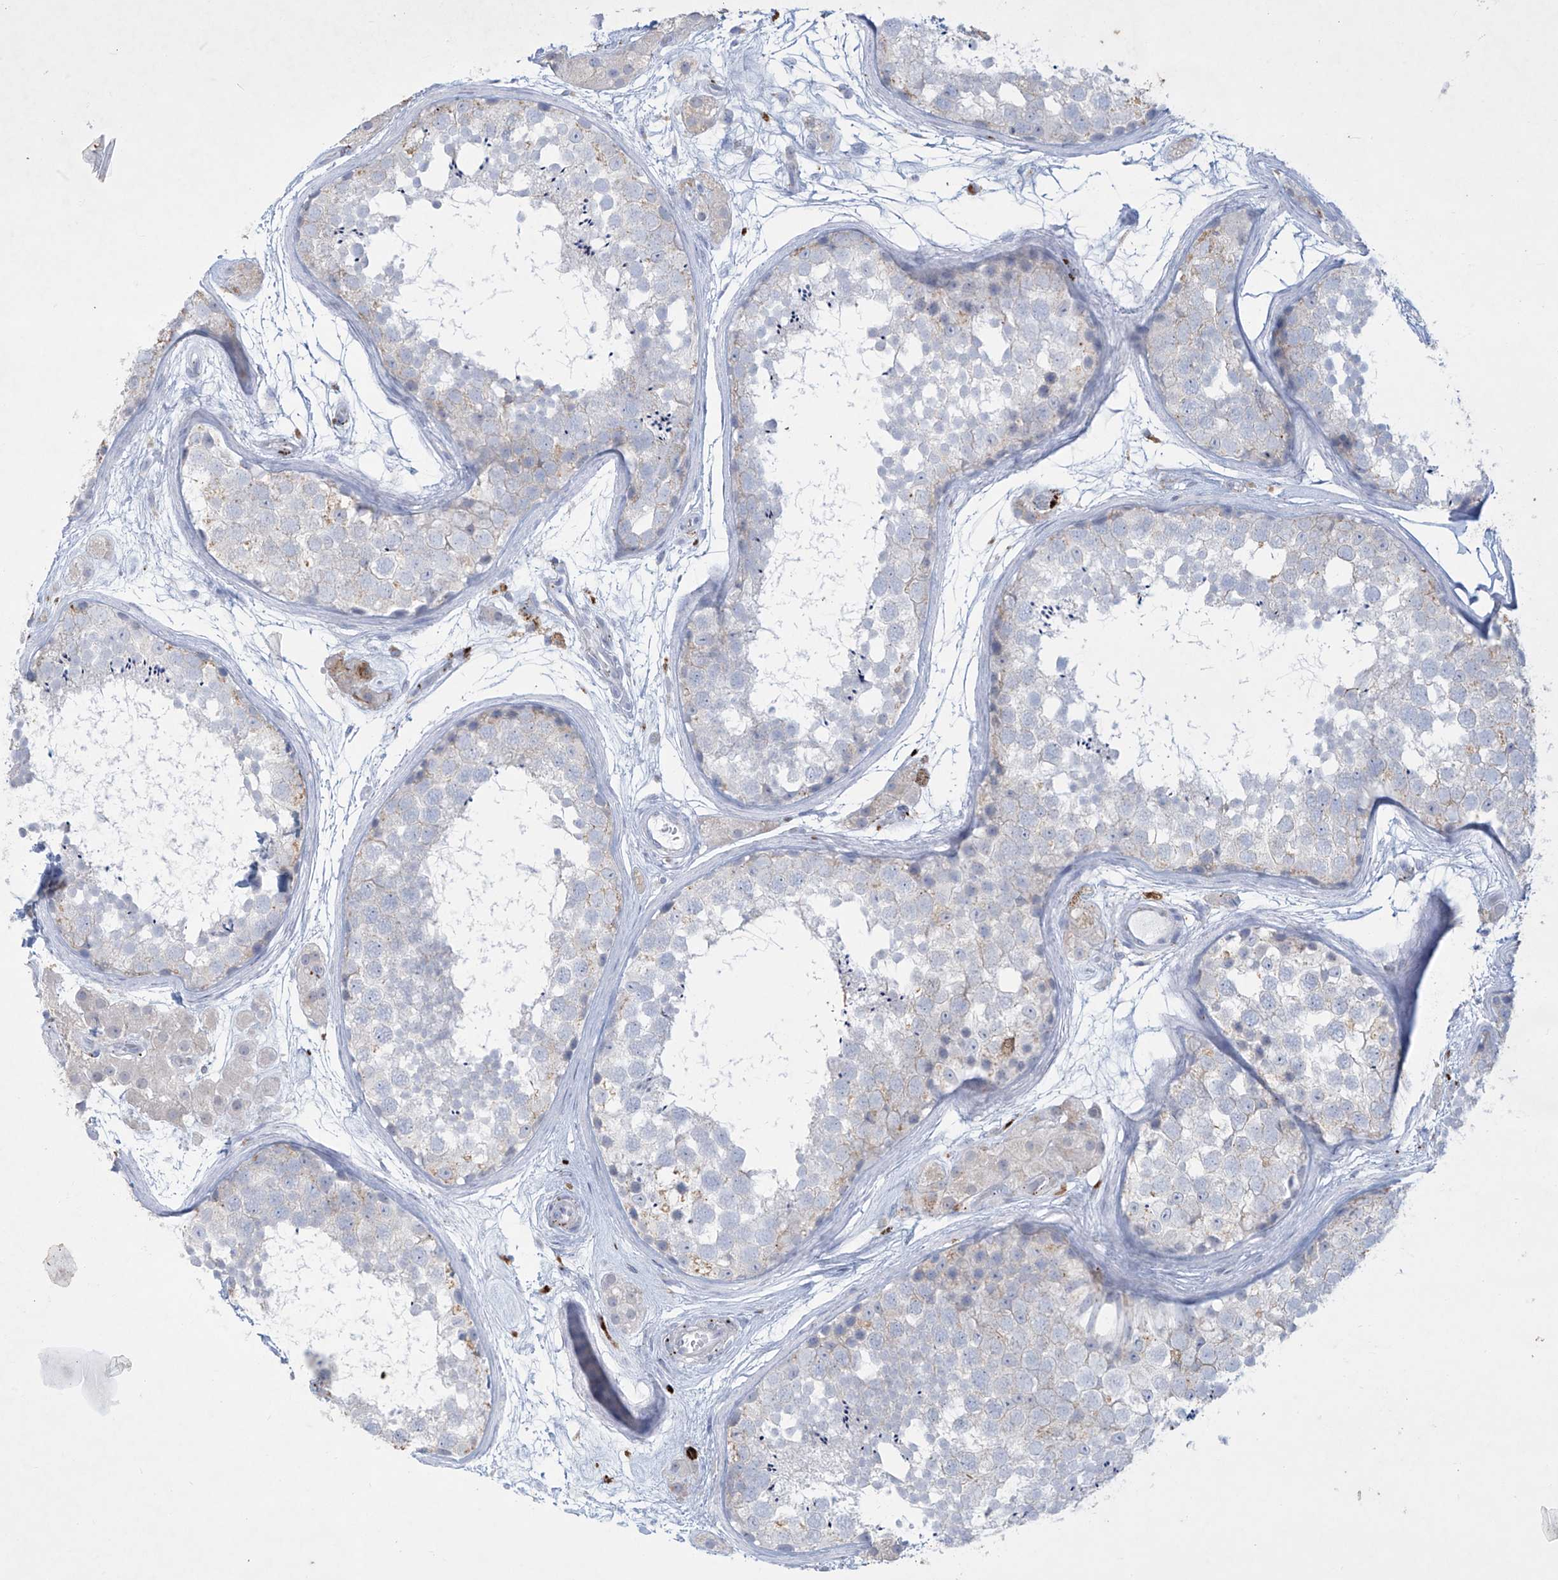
{"staining": {"intensity": "weak", "quantity": "<25%", "location": "cytoplasmic/membranous"}, "tissue": "testis", "cell_type": "Cells in seminiferous ducts", "image_type": "normal", "snomed": [{"axis": "morphology", "description": "Normal tissue, NOS"}, {"axis": "topography", "description": "Testis"}], "caption": "Immunohistochemistry image of normal testis stained for a protein (brown), which displays no expression in cells in seminiferous ducts. (DAB (3,3'-diaminobenzidine) immunohistochemistry visualized using brightfield microscopy, high magnification).", "gene": "GPR137C", "patient": {"sex": "male", "age": 56}}